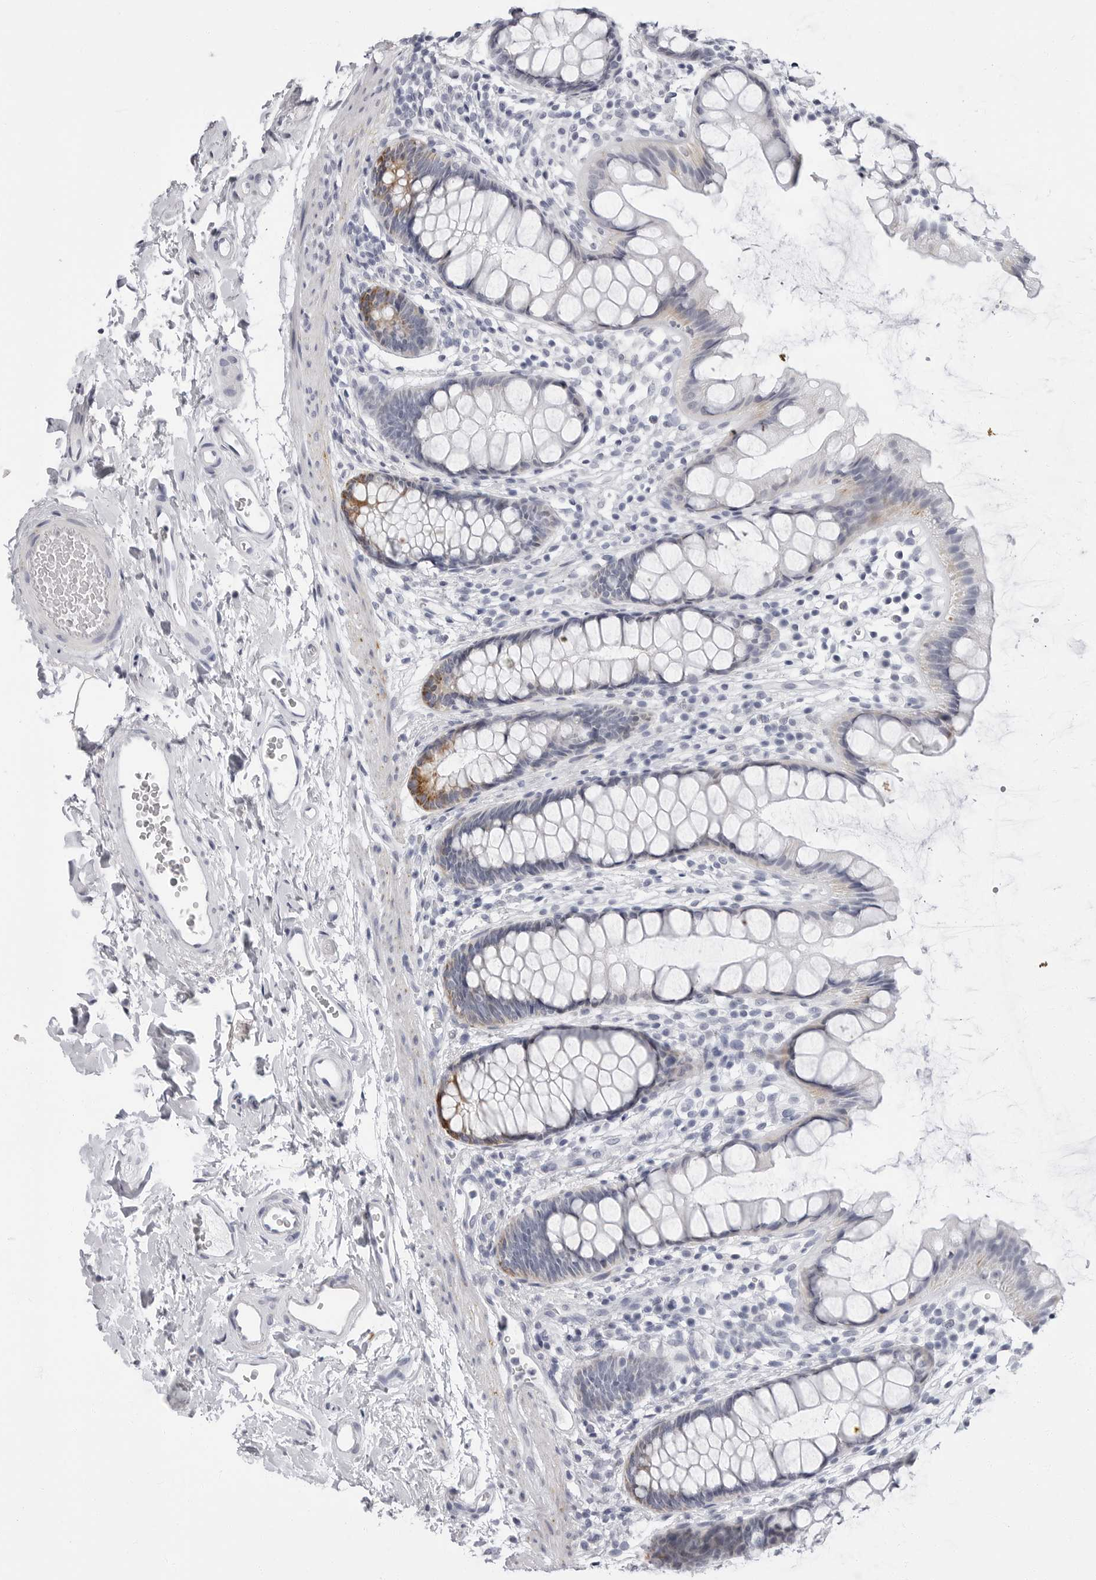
{"staining": {"intensity": "moderate", "quantity": "<25%", "location": "cytoplasmic/membranous"}, "tissue": "rectum", "cell_type": "Glandular cells", "image_type": "normal", "snomed": [{"axis": "morphology", "description": "Normal tissue, NOS"}, {"axis": "topography", "description": "Rectum"}], "caption": "Protein positivity by IHC demonstrates moderate cytoplasmic/membranous expression in approximately <25% of glandular cells in benign rectum. The protein is shown in brown color, while the nuclei are stained blue.", "gene": "ERICH3", "patient": {"sex": "female", "age": 65}}